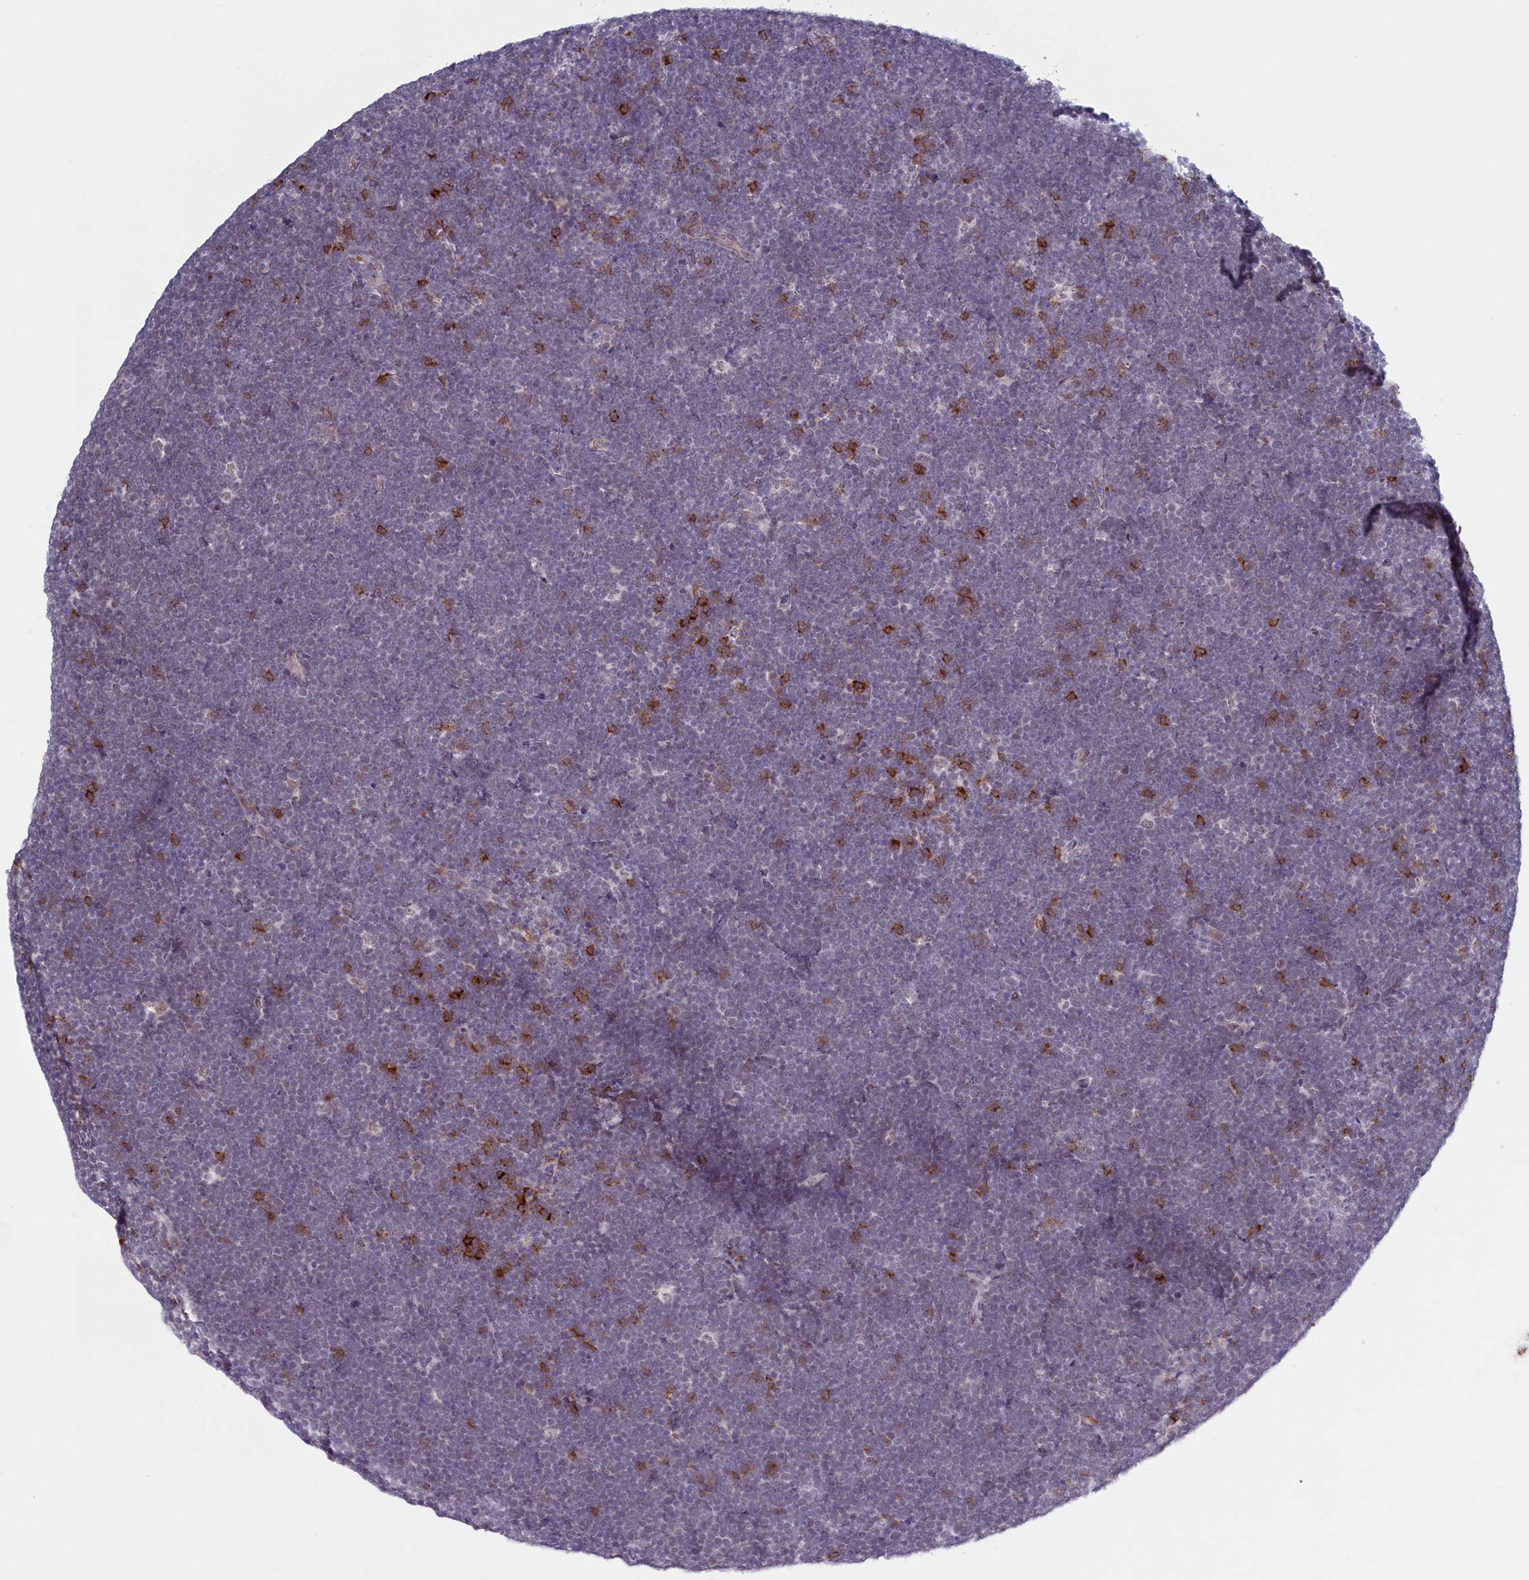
{"staining": {"intensity": "strong", "quantity": "<25%", "location": "cytoplasmic/membranous"}, "tissue": "lymphoma", "cell_type": "Tumor cells", "image_type": "cancer", "snomed": [{"axis": "morphology", "description": "Malignant lymphoma, non-Hodgkin's type, High grade"}, {"axis": "topography", "description": "Lymph node"}], "caption": "High-grade malignant lymphoma, non-Hodgkin's type tissue exhibits strong cytoplasmic/membranous expression in about <25% of tumor cells, visualized by immunohistochemistry.", "gene": "ATF7IP2", "patient": {"sex": "male", "age": 13}}